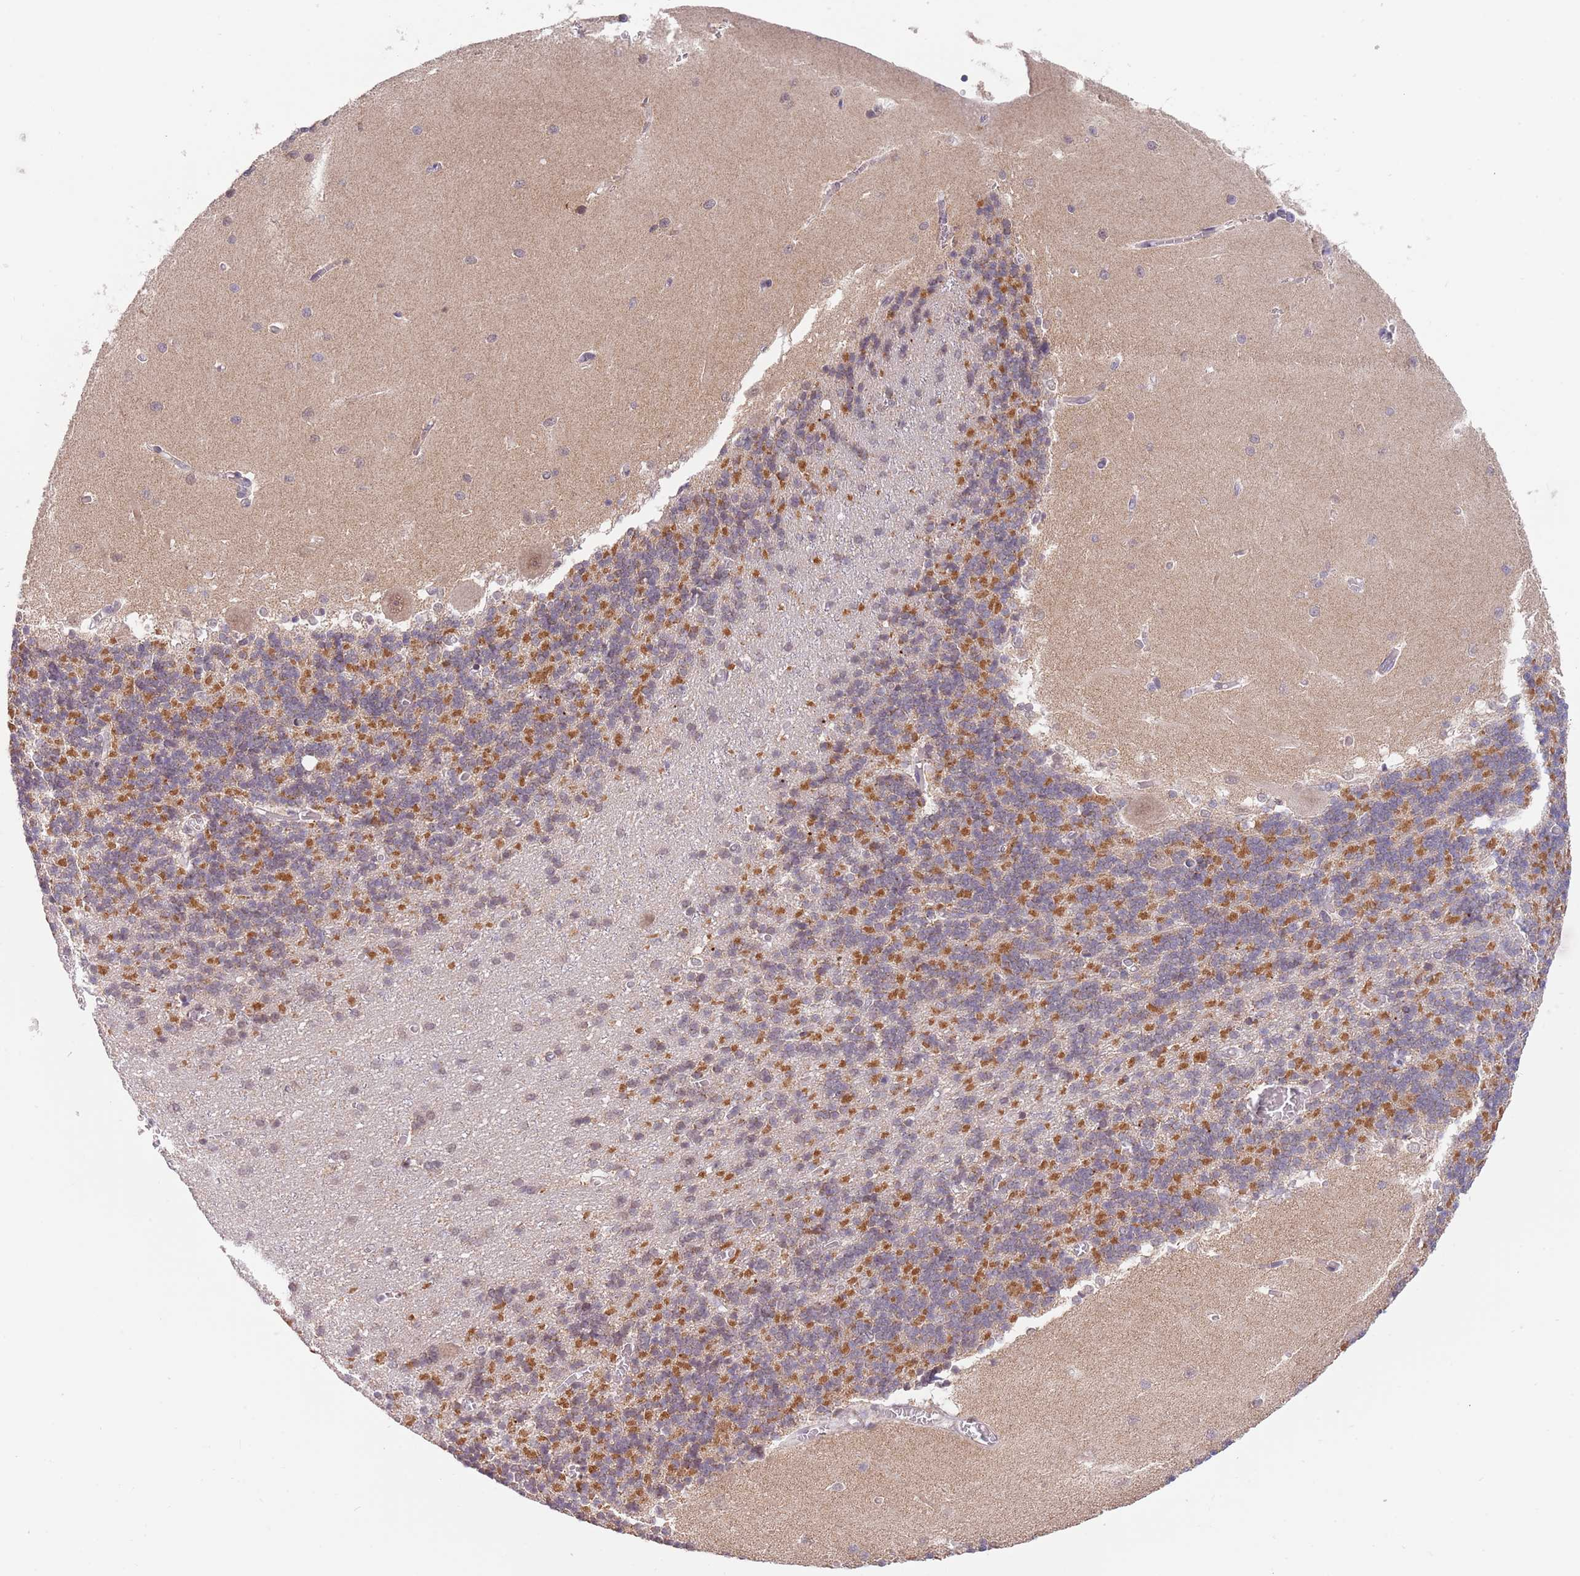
{"staining": {"intensity": "moderate", "quantity": "25%-75%", "location": "cytoplasmic/membranous"}, "tissue": "cerebellum", "cell_type": "Cells in granular layer", "image_type": "normal", "snomed": [{"axis": "morphology", "description": "Normal tissue, NOS"}, {"axis": "topography", "description": "Cerebellum"}], "caption": "Cerebellum stained for a protein displays moderate cytoplasmic/membranous positivity in cells in granular layer. (Brightfield microscopy of DAB IHC at high magnification).", "gene": "UQCC3", "patient": {"sex": "male", "age": 37}}